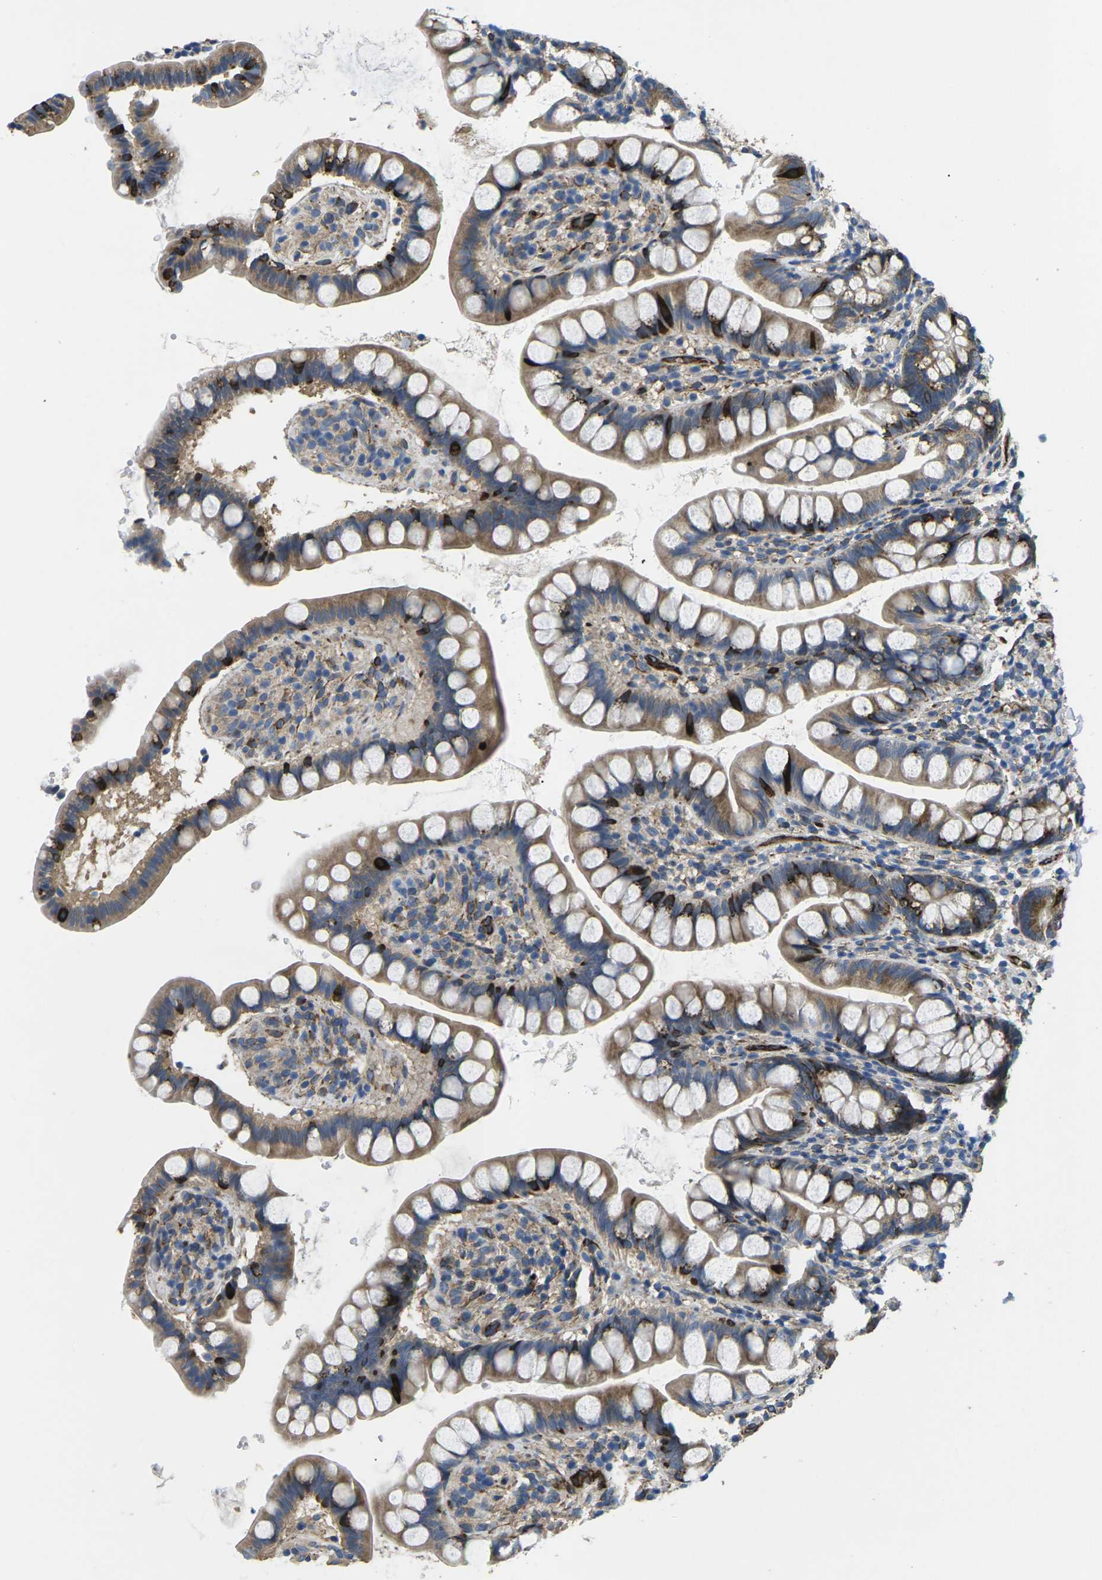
{"staining": {"intensity": "moderate", "quantity": ">75%", "location": "cytoplasmic/membranous"}, "tissue": "small intestine", "cell_type": "Glandular cells", "image_type": "normal", "snomed": [{"axis": "morphology", "description": "Normal tissue, NOS"}, {"axis": "topography", "description": "Small intestine"}], "caption": "Unremarkable small intestine demonstrates moderate cytoplasmic/membranous staining in about >75% of glandular cells The staining was performed using DAB to visualize the protein expression in brown, while the nuclei were stained in blue with hematoxylin (Magnification: 20x)..", "gene": "PDZD8", "patient": {"sex": "female", "age": 84}}